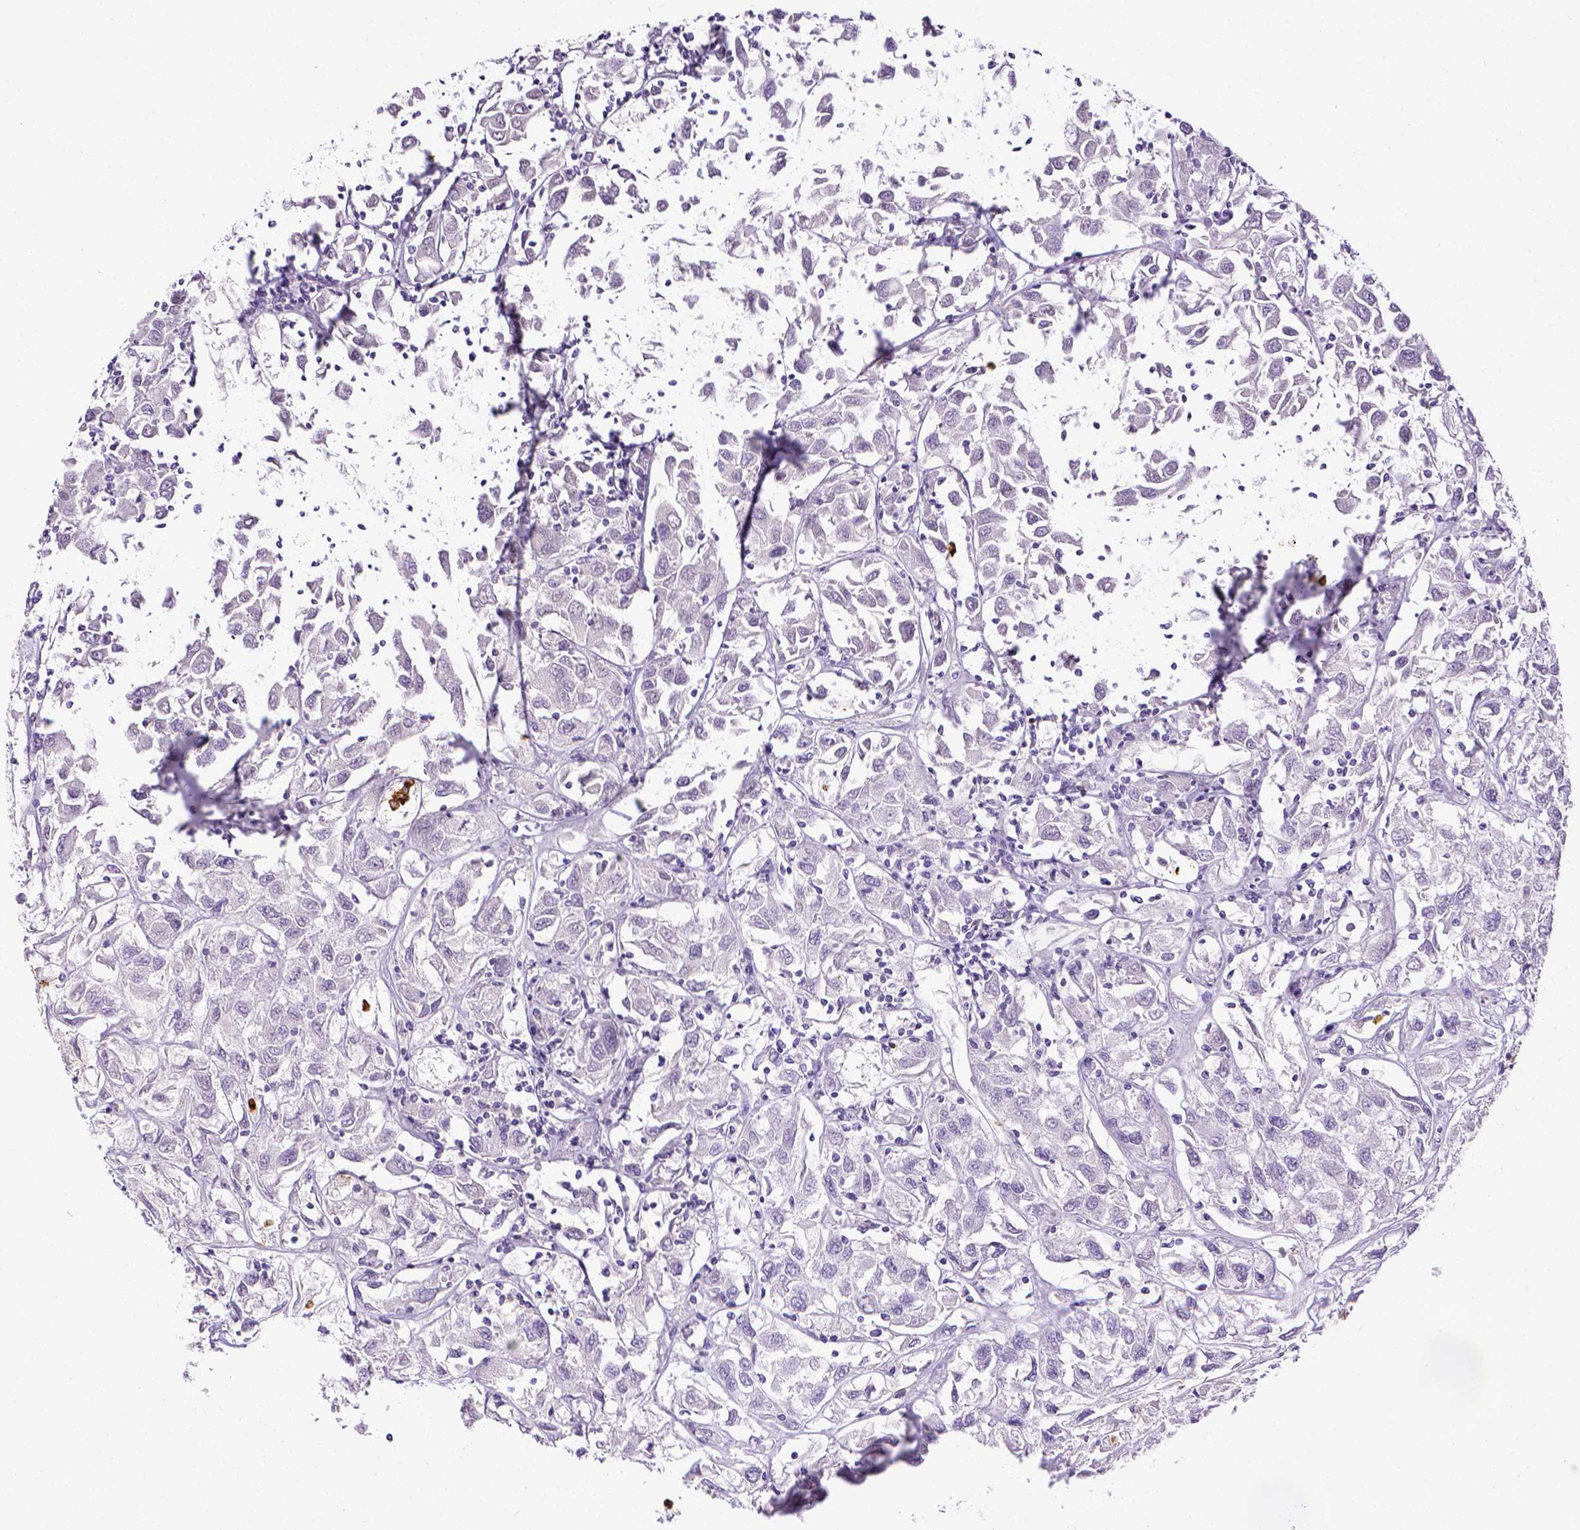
{"staining": {"intensity": "negative", "quantity": "none", "location": "none"}, "tissue": "renal cancer", "cell_type": "Tumor cells", "image_type": "cancer", "snomed": [{"axis": "morphology", "description": "Adenocarcinoma, NOS"}, {"axis": "topography", "description": "Kidney"}], "caption": "DAB (3,3'-diaminobenzidine) immunohistochemical staining of renal cancer reveals no significant positivity in tumor cells.", "gene": "ITGAM", "patient": {"sex": "female", "age": 76}}